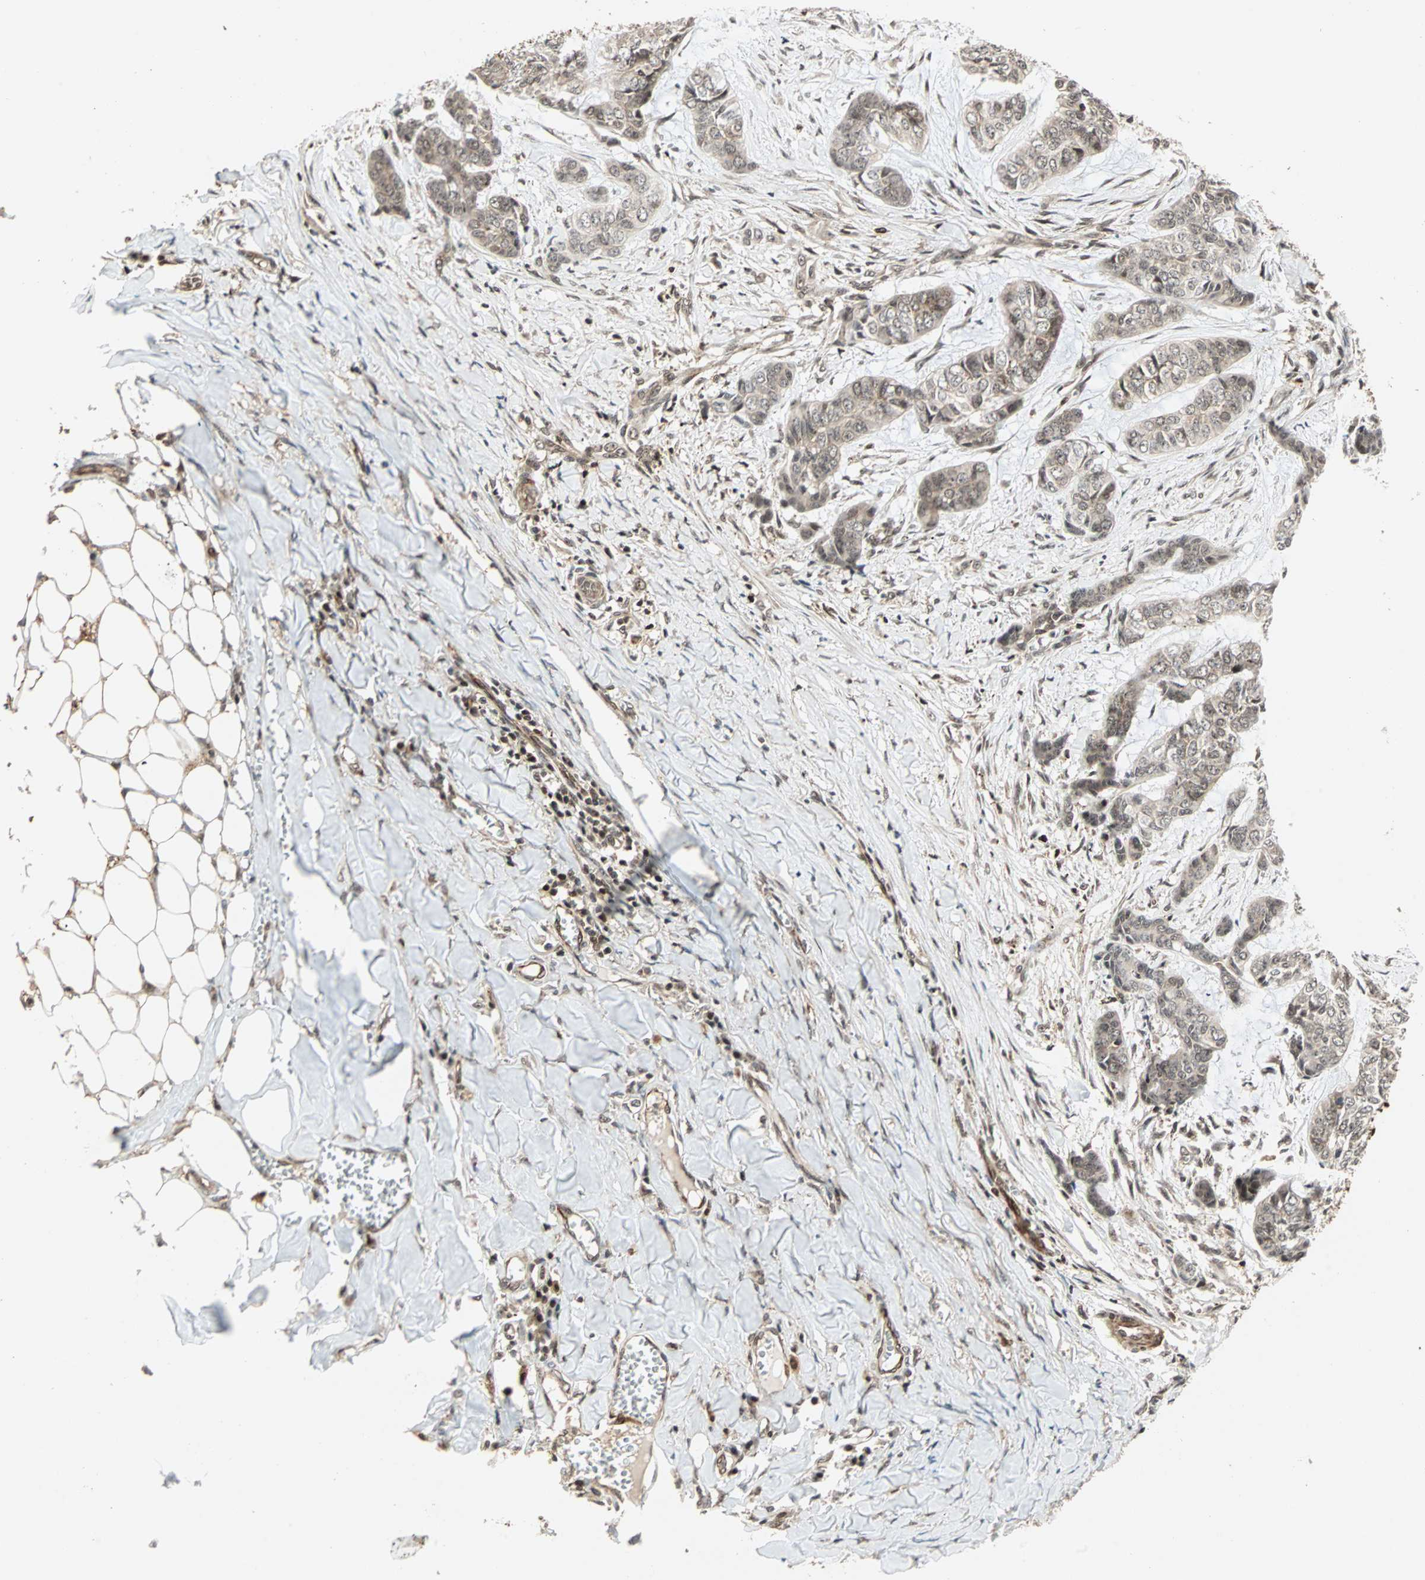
{"staining": {"intensity": "moderate", "quantity": ">75%", "location": "cytoplasmic/membranous,nuclear"}, "tissue": "skin cancer", "cell_type": "Tumor cells", "image_type": "cancer", "snomed": [{"axis": "morphology", "description": "Basal cell carcinoma"}, {"axis": "topography", "description": "Skin"}], "caption": "A histopathology image showing moderate cytoplasmic/membranous and nuclear positivity in about >75% of tumor cells in skin cancer (basal cell carcinoma), as visualized by brown immunohistochemical staining.", "gene": "ZBED9", "patient": {"sex": "female", "age": 64}}